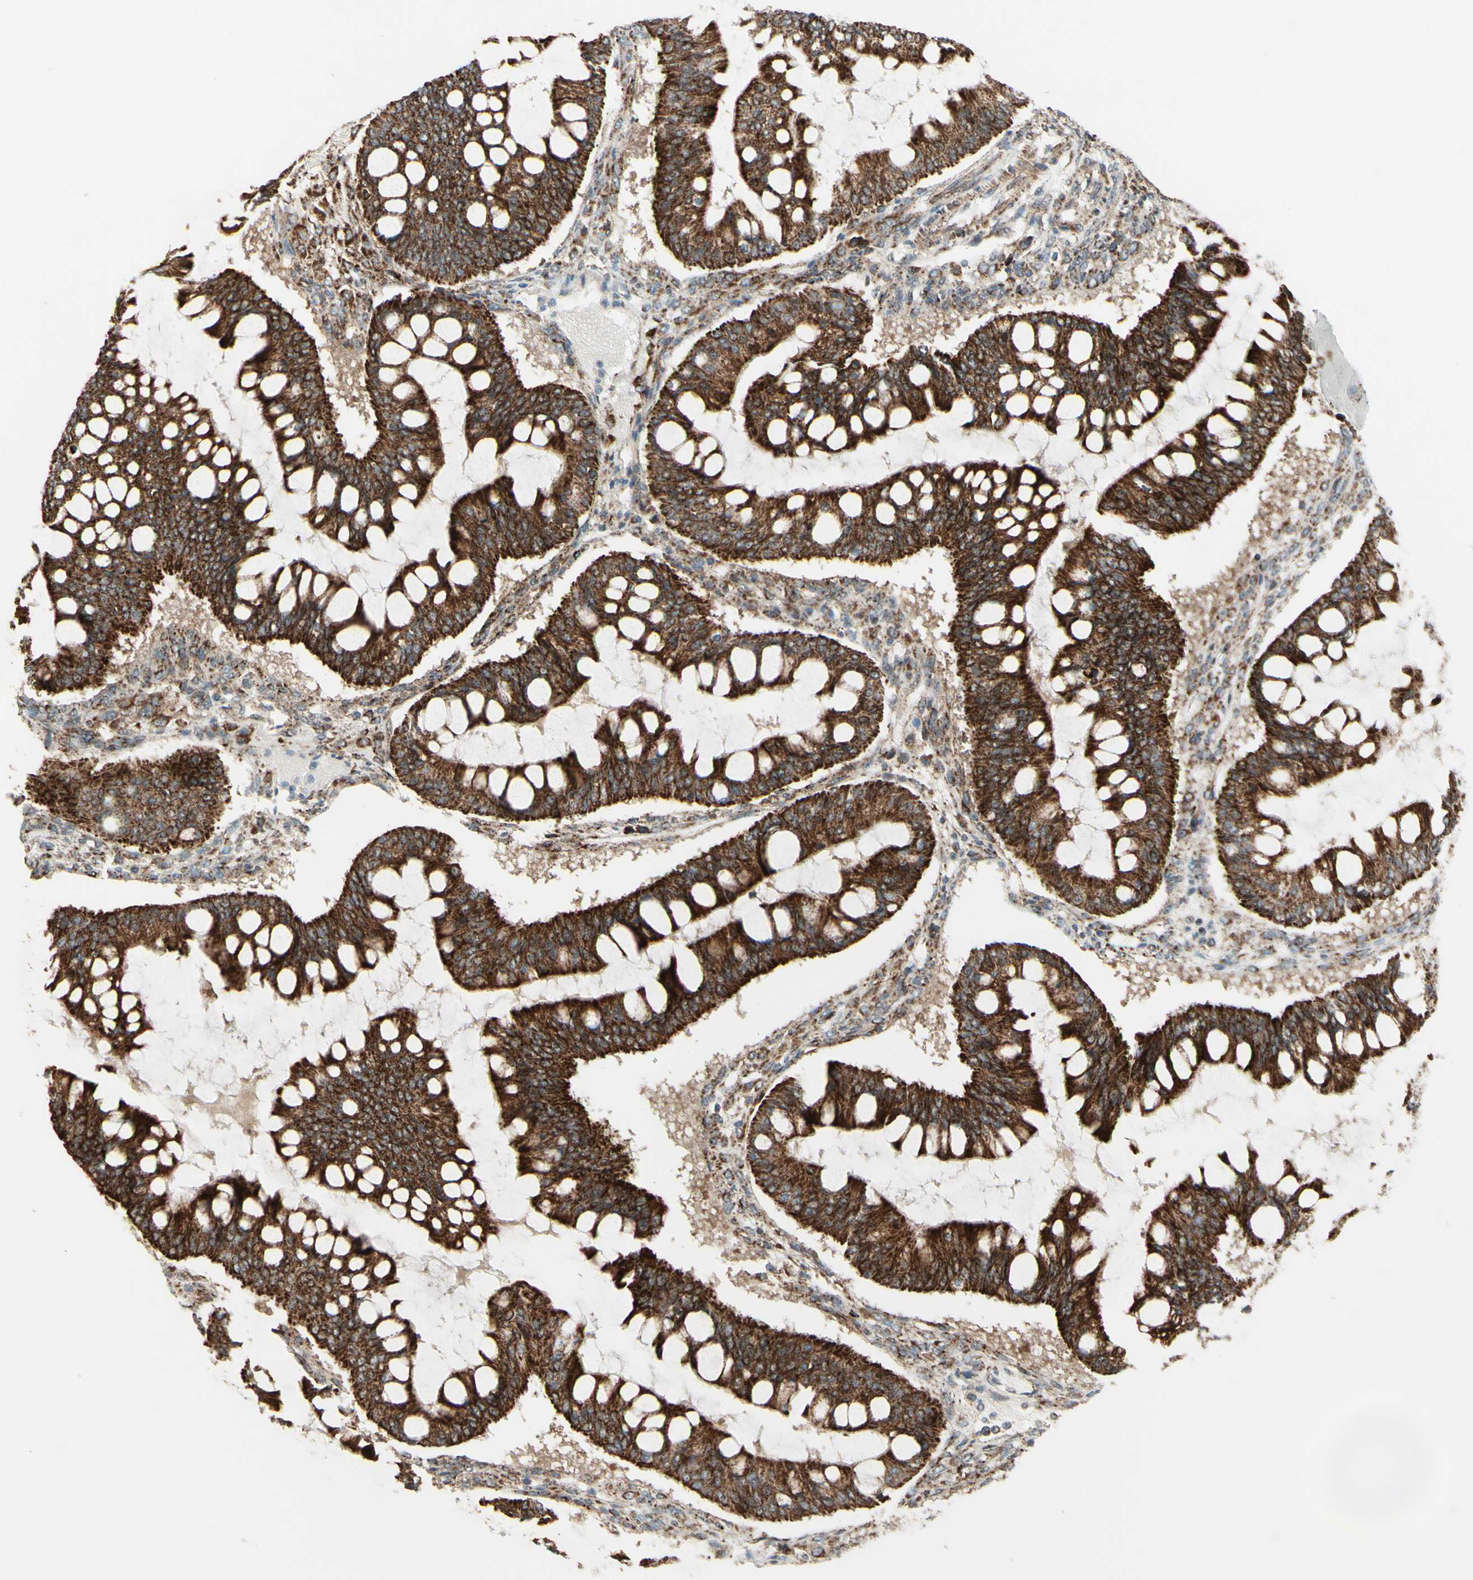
{"staining": {"intensity": "strong", "quantity": ">75%", "location": "cytoplasmic/membranous"}, "tissue": "ovarian cancer", "cell_type": "Tumor cells", "image_type": "cancer", "snomed": [{"axis": "morphology", "description": "Cystadenocarcinoma, mucinous, NOS"}, {"axis": "topography", "description": "Ovary"}], "caption": "DAB (3,3'-diaminobenzidine) immunohistochemical staining of mucinous cystadenocarcinoma (ovarian) exhibits strong cytoplasmic/membranous protein staining in about >75% of tumor cells.", "gene": "DHRS3", "patient": {"sex": "female", "age": 73}}